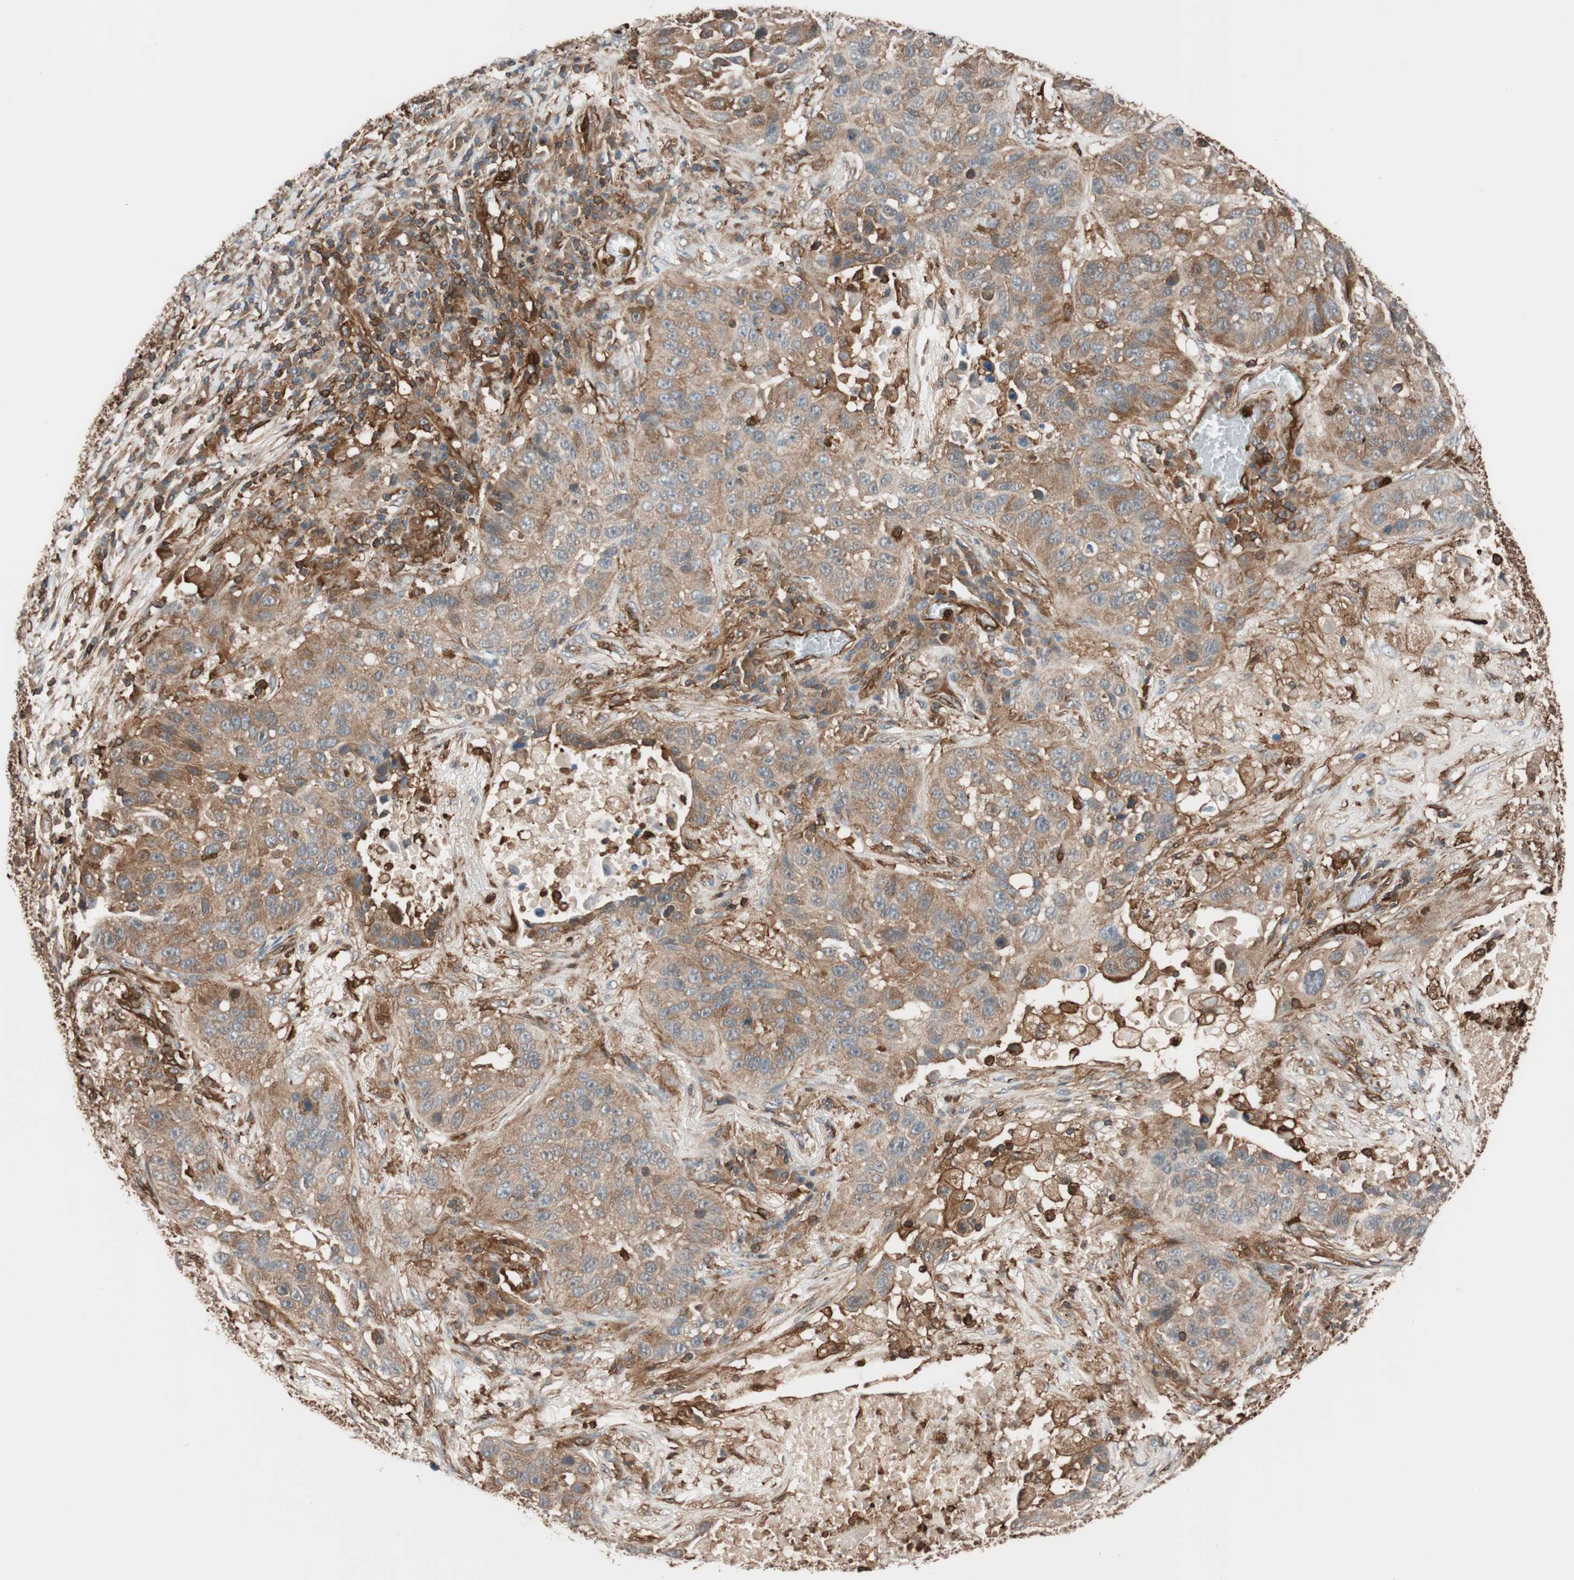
{"staining": {"intensity": "moderate", "quantity": ">75%", "location": "cytoplasmic/membranous"}, "tissue": "lung cancer", "cell_type": "Tumor cells", "image_type": "cancer", "snomed": [{"axis": "morphology", "description": "Squamous cell carcinoma, NOS"}, {"axis": "topography", "description": "Lung"}], "caption": "This histopathology image reveals IHC staining of lung cancer, with medium moderate cytoplasmic/membranous positivity in about >75% of tumor cells.", "gene": "VASP", "patient": {"sex": "male", "age": 57}}